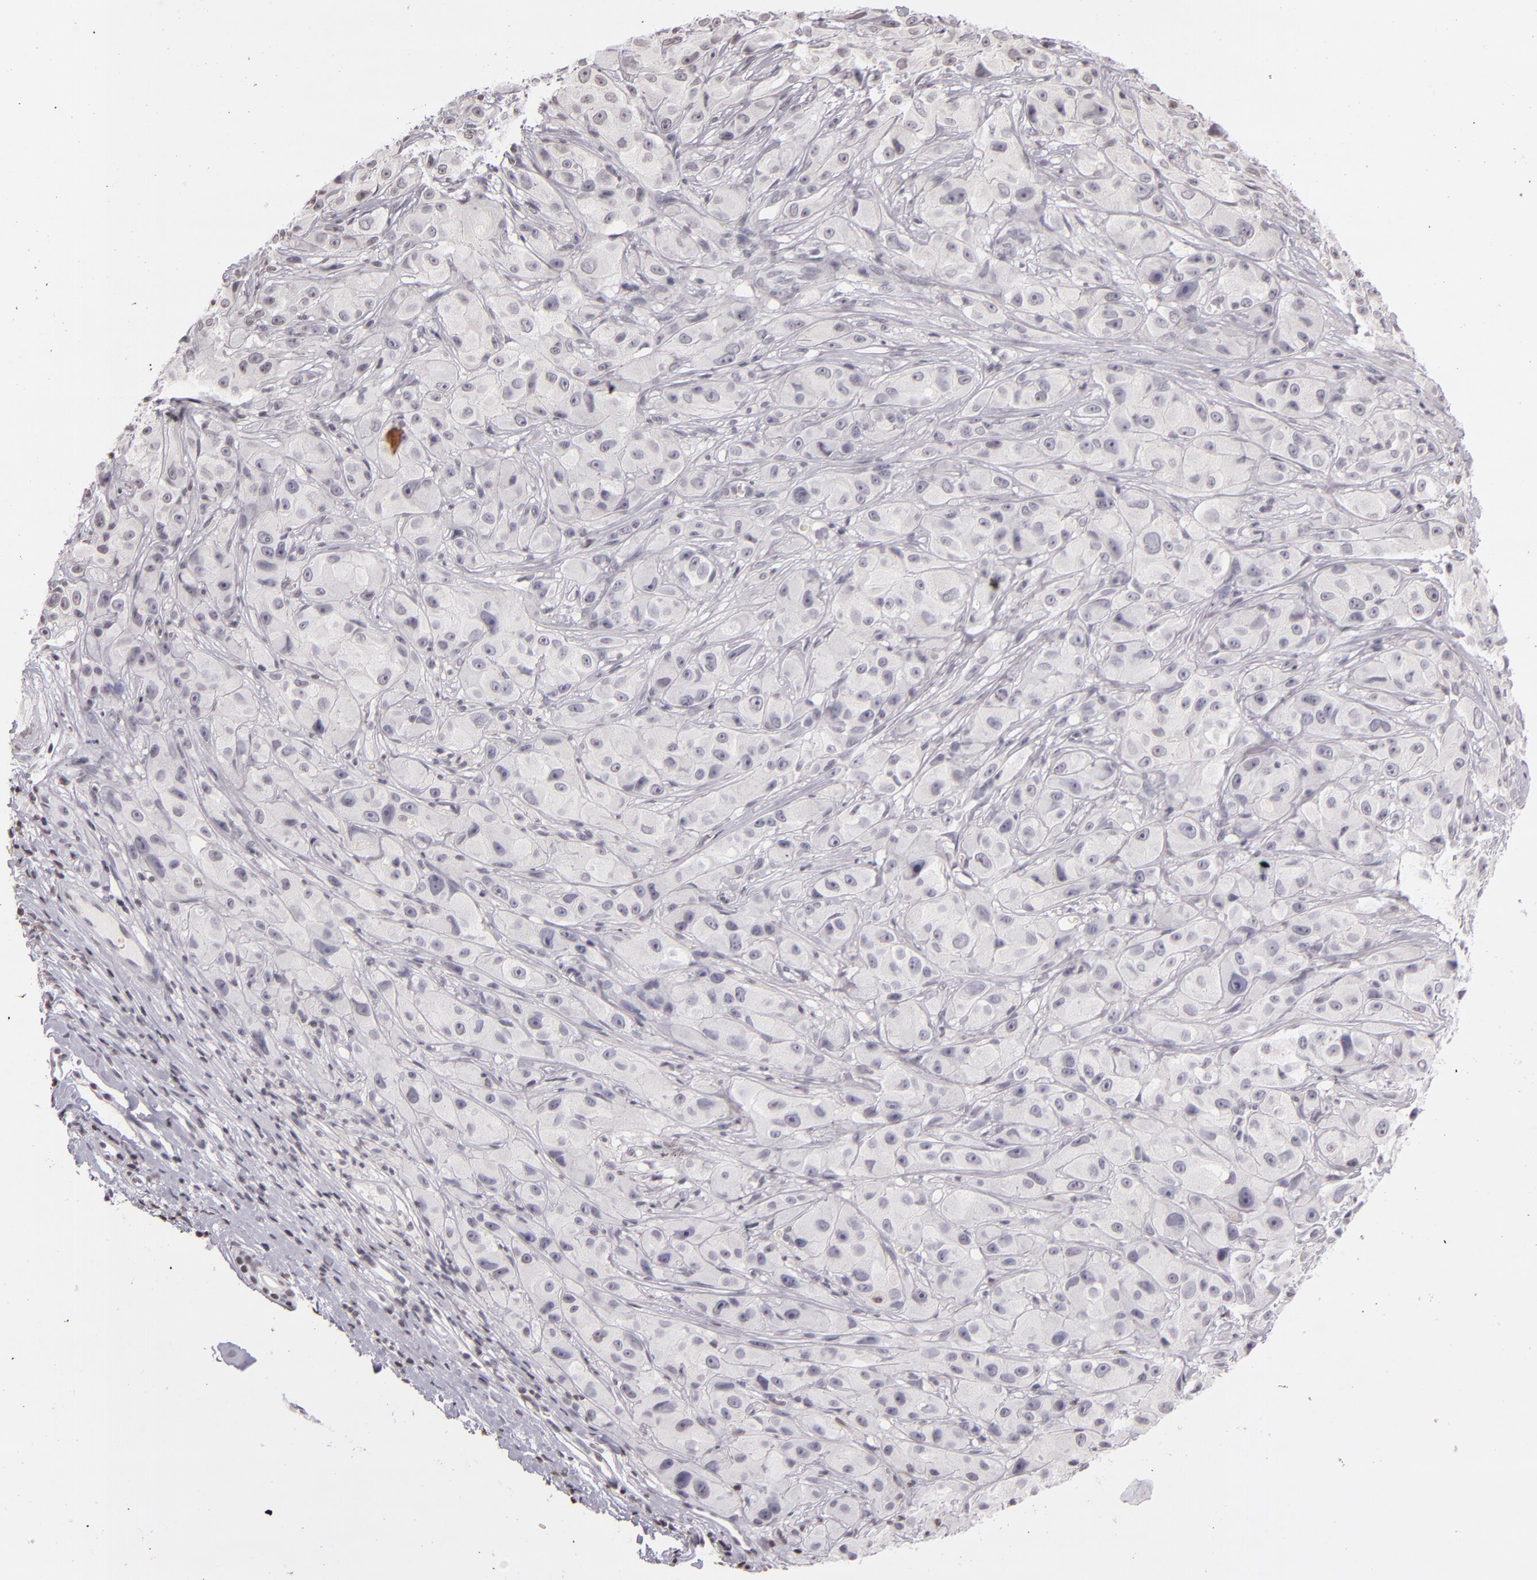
{"staining": {"intensity": "negative", "quantity": "none", "location": "none"}, "tissue": "melanoma", "cell_type": "Tumor cells", "image_type": "cancer", "snomed": [{"axis": "morphology", "description": "Malignant melanoma, NOS"}, {"axis": "topography", "description": "Skin"}], "caption": "Protein analysis of malignant melanoma shows no significant staining in tumor cells.", "gene": "CD40", "patient": {"sex": "male", "age": 56}}